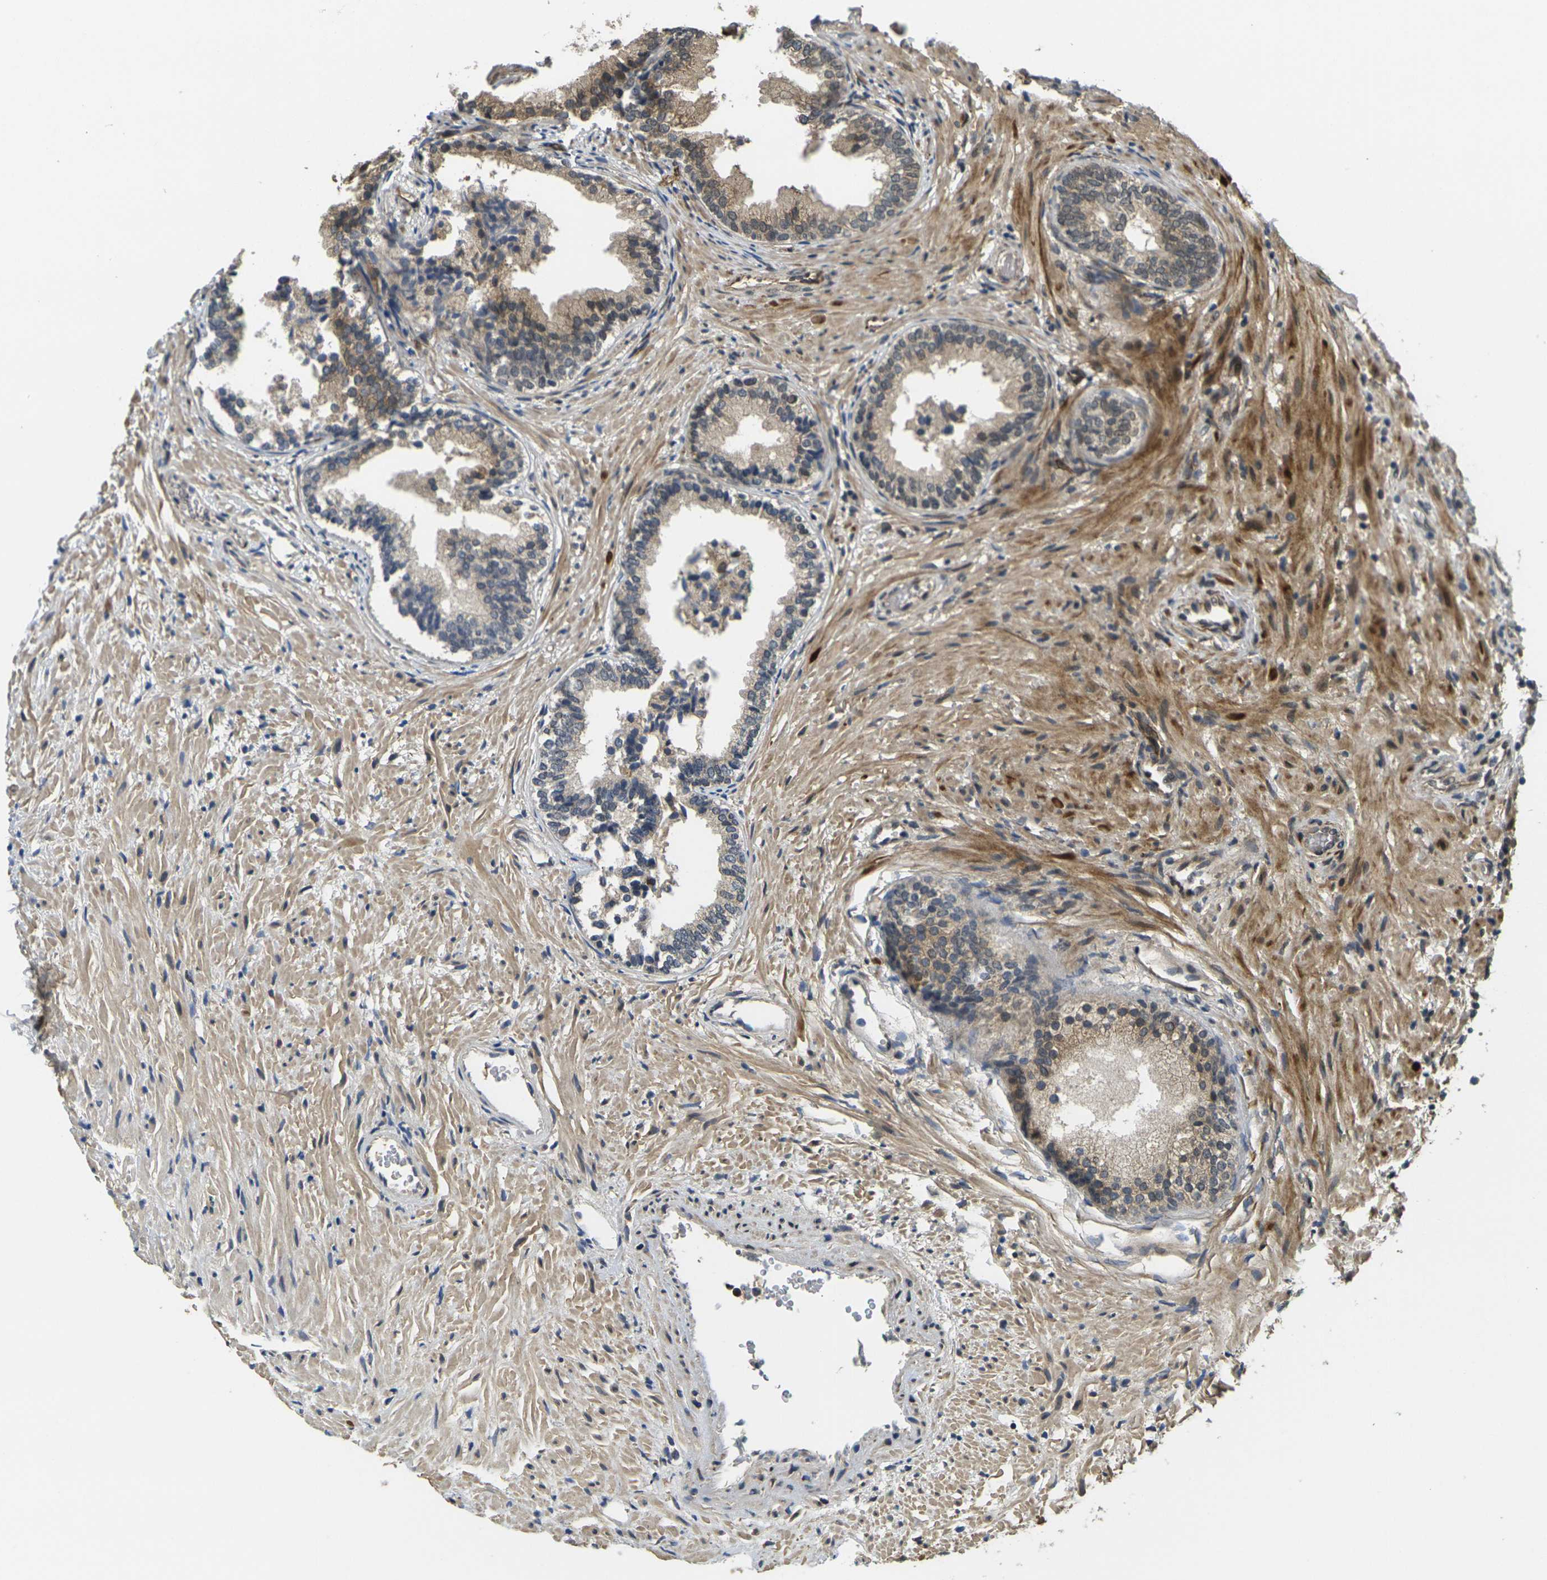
{"staining": {"intensity": "weak", "quantity": ">75%", "location": "cytoplasmic/membranous"}, "tissue": "prostate", "cell_type": "Glandular cells", "image_type": "normal", "snomed": [{"axis": "morphology", "description": "Normal tissue, NOS"}, {"axis": "topography", "description": "Prostate"}], "caption": "DAB immunohistochemical staining of normal prostate shows weak cytoplasmic/membranous protein staining in approximately >75% of glandular cells. The staining was performed using DAB (3,3'-diaminobenzidine), with brown indicating positive protein expression. Nuclei are stained blue with hematoxylin.", "gene": "FUT11", "patient": {"sex": "male", "age": 76}}